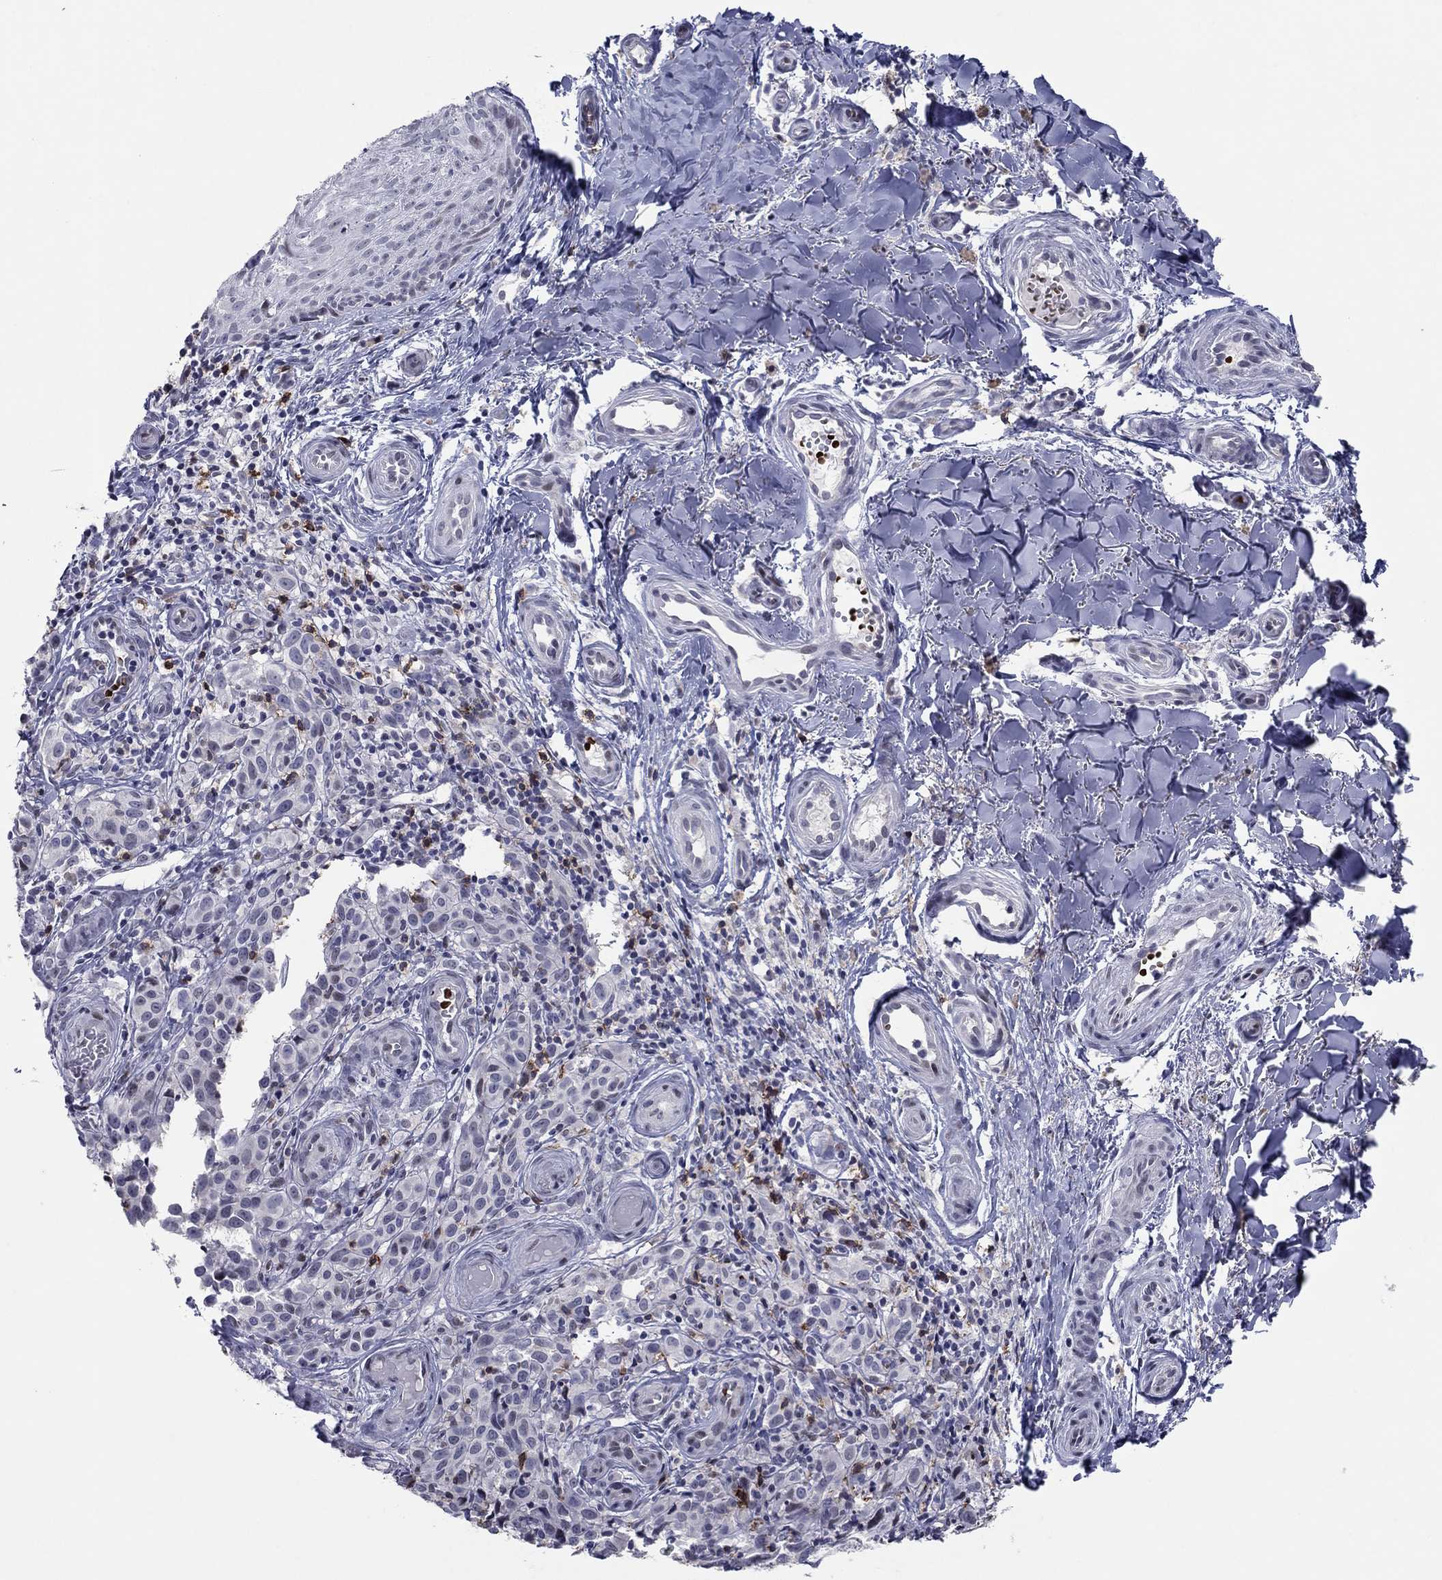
{"staining": {"intensity": "negative", "quantity": "none", "location": "none"}, "tissue": "melanoma", "cell_type": "Tumor cells", "image_type": "cancer", "snomed": [{"axis": "morphology", "description": "Malignant melanoma, NOS"}, {"axis": "topography", "description": "Skin"}], "caption": "Image shows no significant protein positivity in tumor cells of melanoma.", "gene": "ITGAE", "patient": {"sex": "female", "age": 53}}